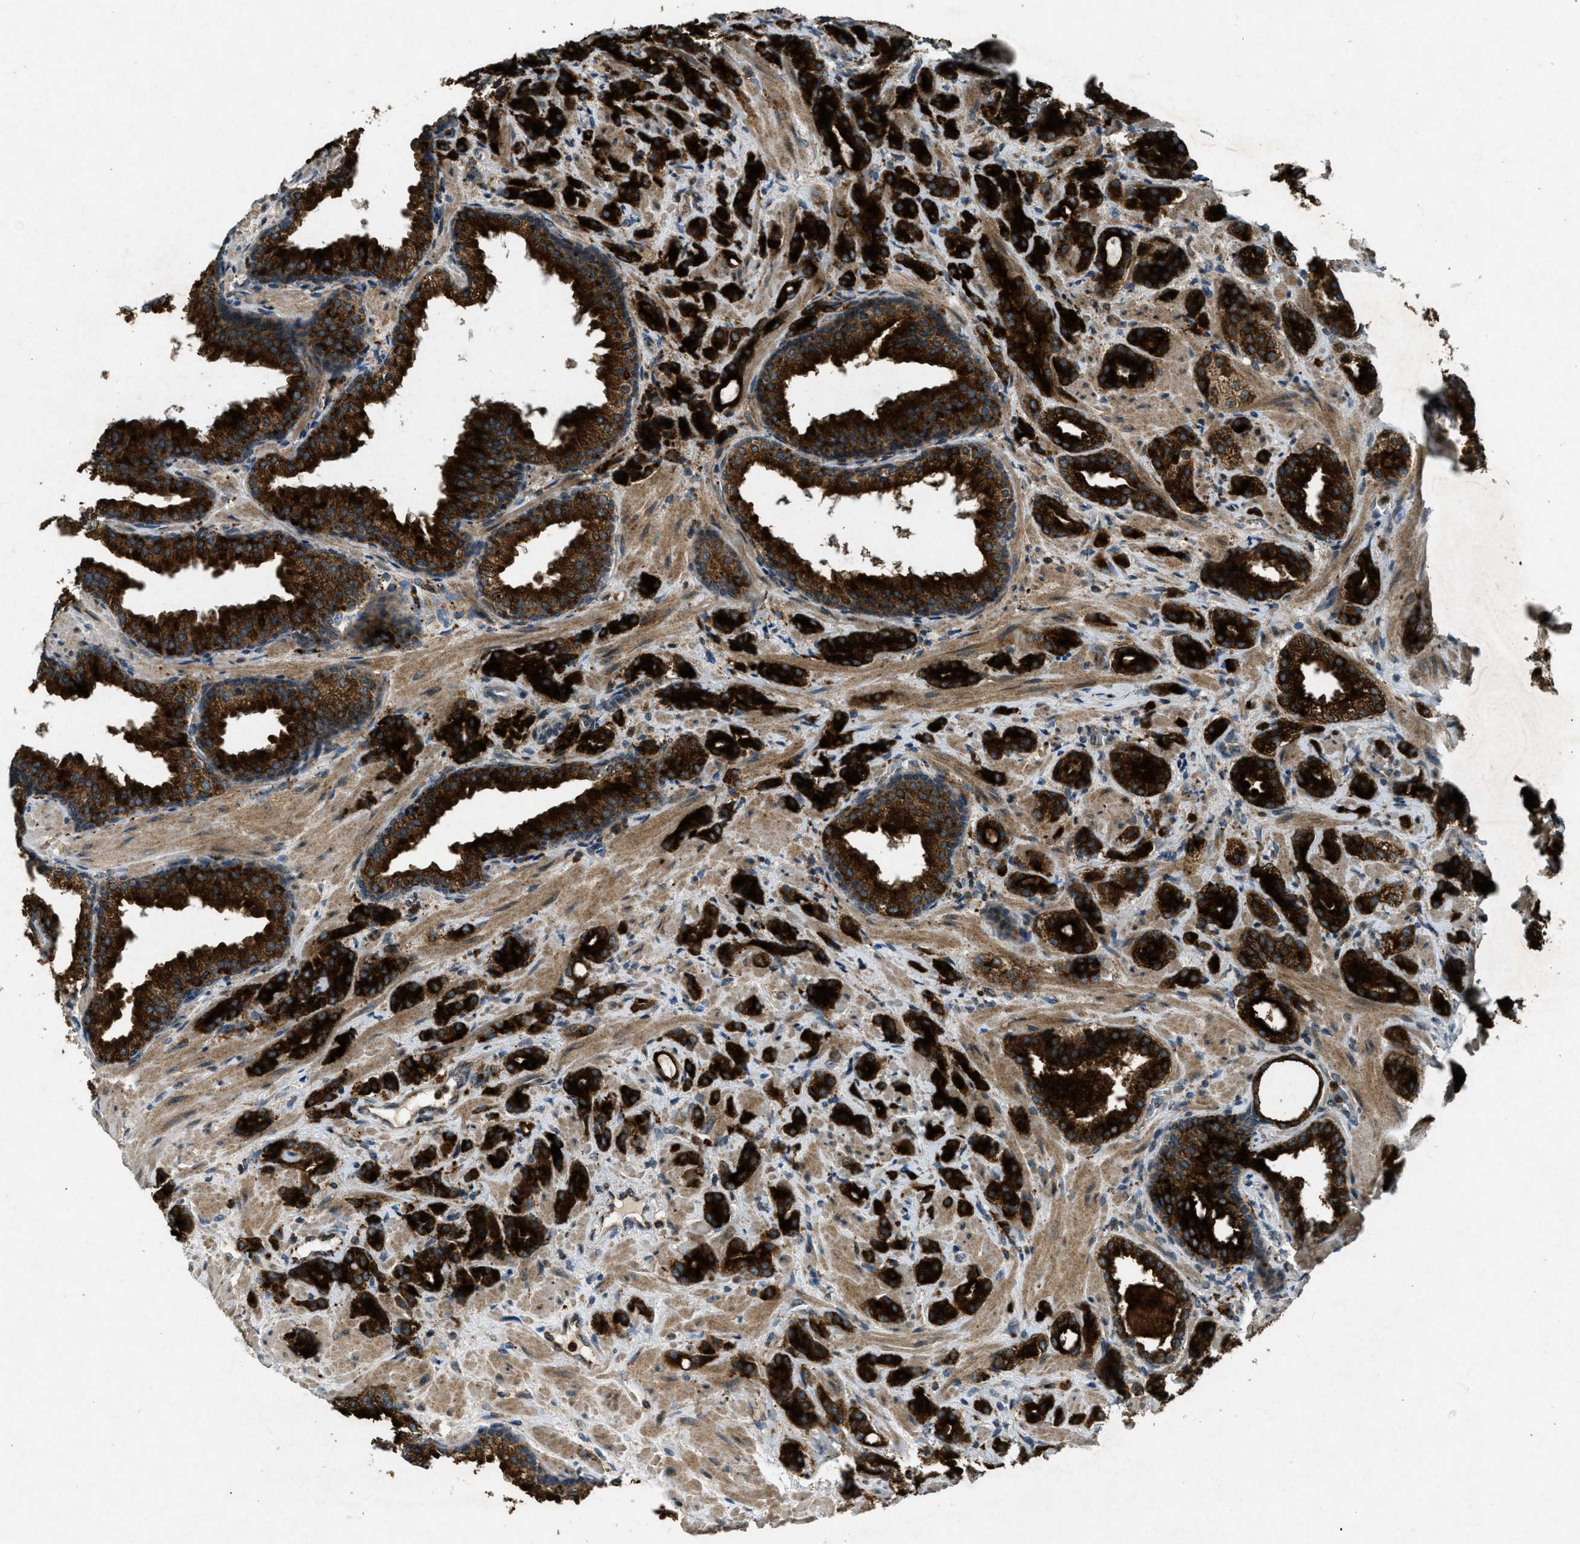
{"staining": {"intensity": "strong", "quantity": ">75%", "location": "cytoplasmic/membranous"}, "tissue": "prostate cancer", "cell_type": "Tumor cells", "image_type": "cancer", "snomed": [{"axis": "morphology", "description": "Adenocarcinoma, High grade"}, {"axis": "topography", "description": "Prostate"}], "caption": "Strong cytoplasmic/membranous protein staining is appreciated in about >75% of tumor cells in high-grade adenocarcinoma (prostate). (DAB IHC with brightfield microscopy, high magnification).", "gene": "RAB3D", "patient": {"sex": "male", "age": 64}}